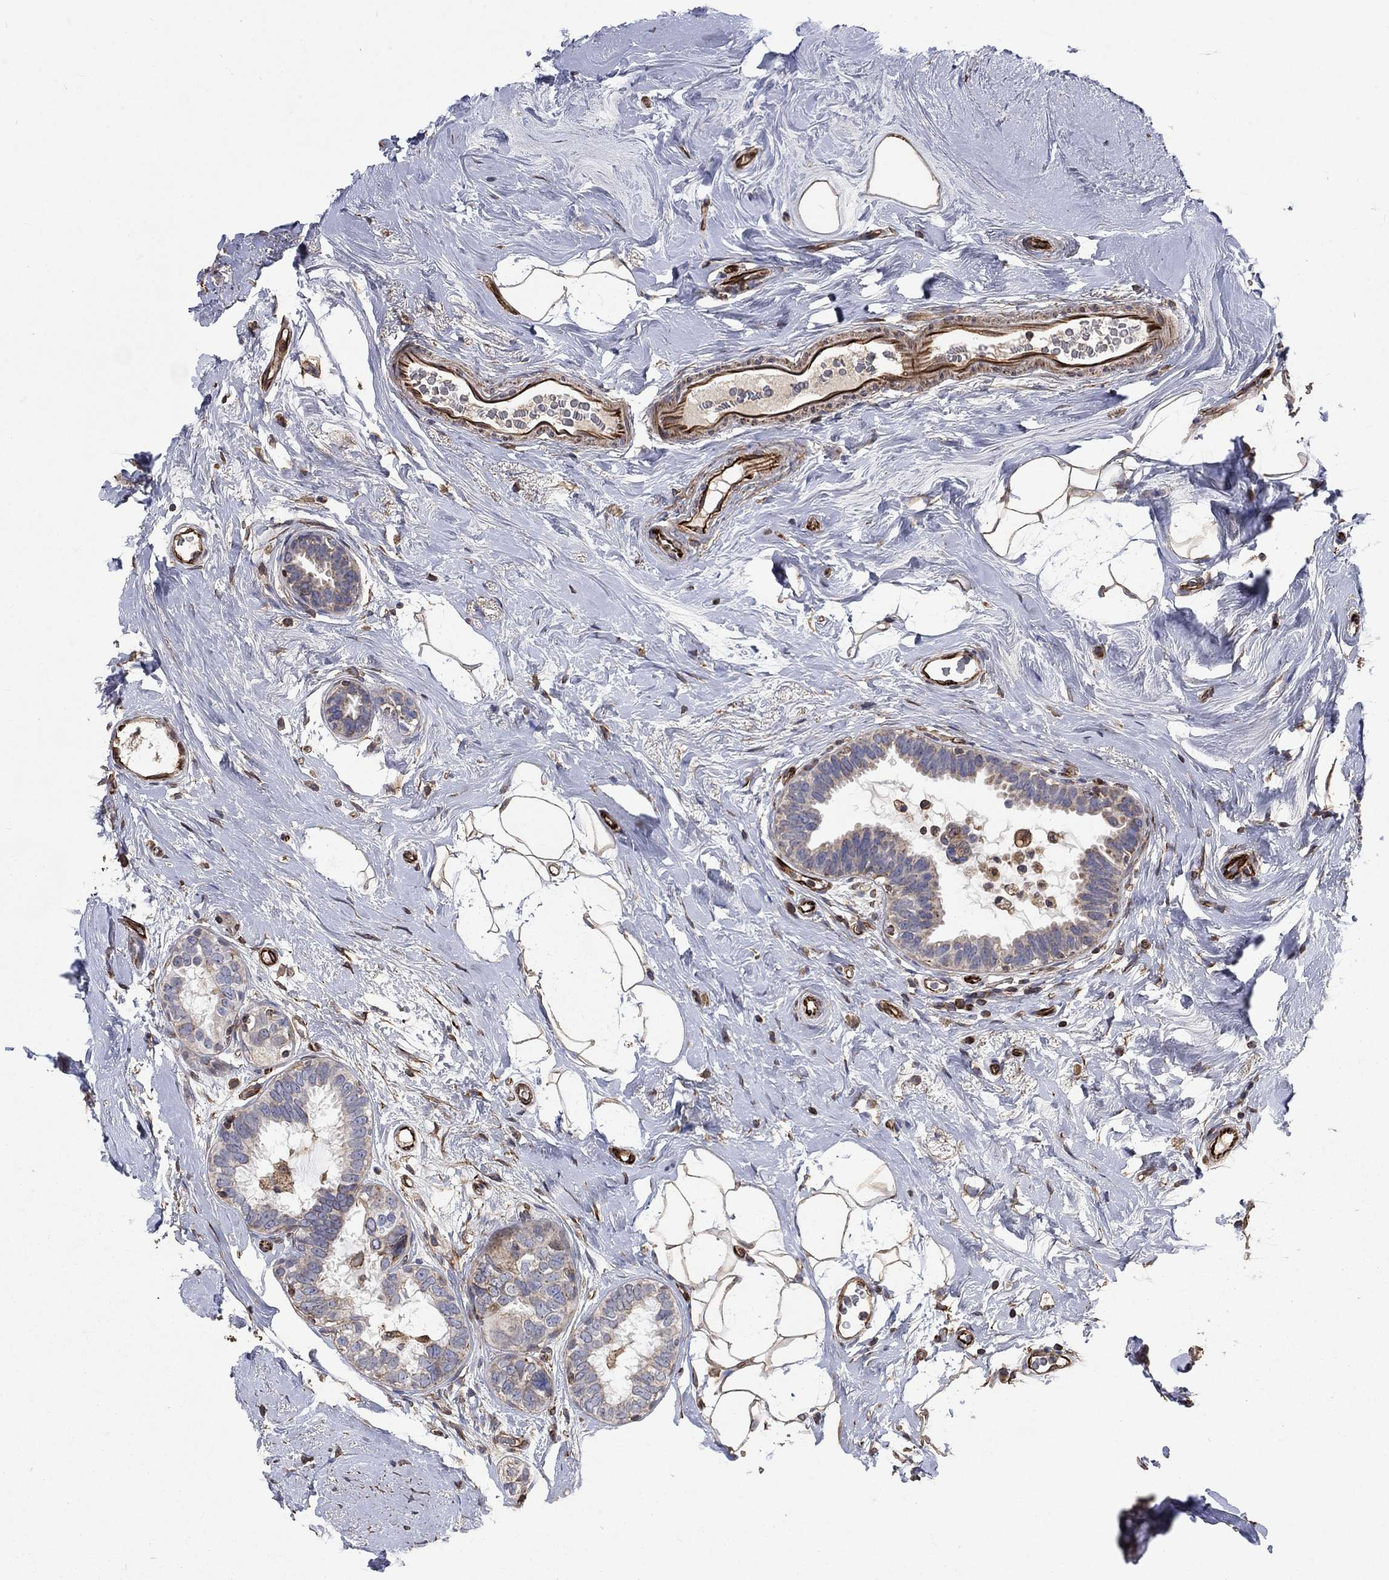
{"staining": {"intensity": "weak", "quantity": "<25%", "location": "cytoplasmic/membranous"}, "tissue": "breast cancer", "cell_type": "Tumor cells", "image_type": "cancer", "snomed": [{"axis": "morphology", "description": "Duct carcinoma"}, {"axis": "topography", "description": "Breast"}], "caption": "The histopathology image demonstrates no significant expression in tumor cells of breast cancer.", "gene": "NDUFC1", "patient": {"sex": "female", "age": 55}}